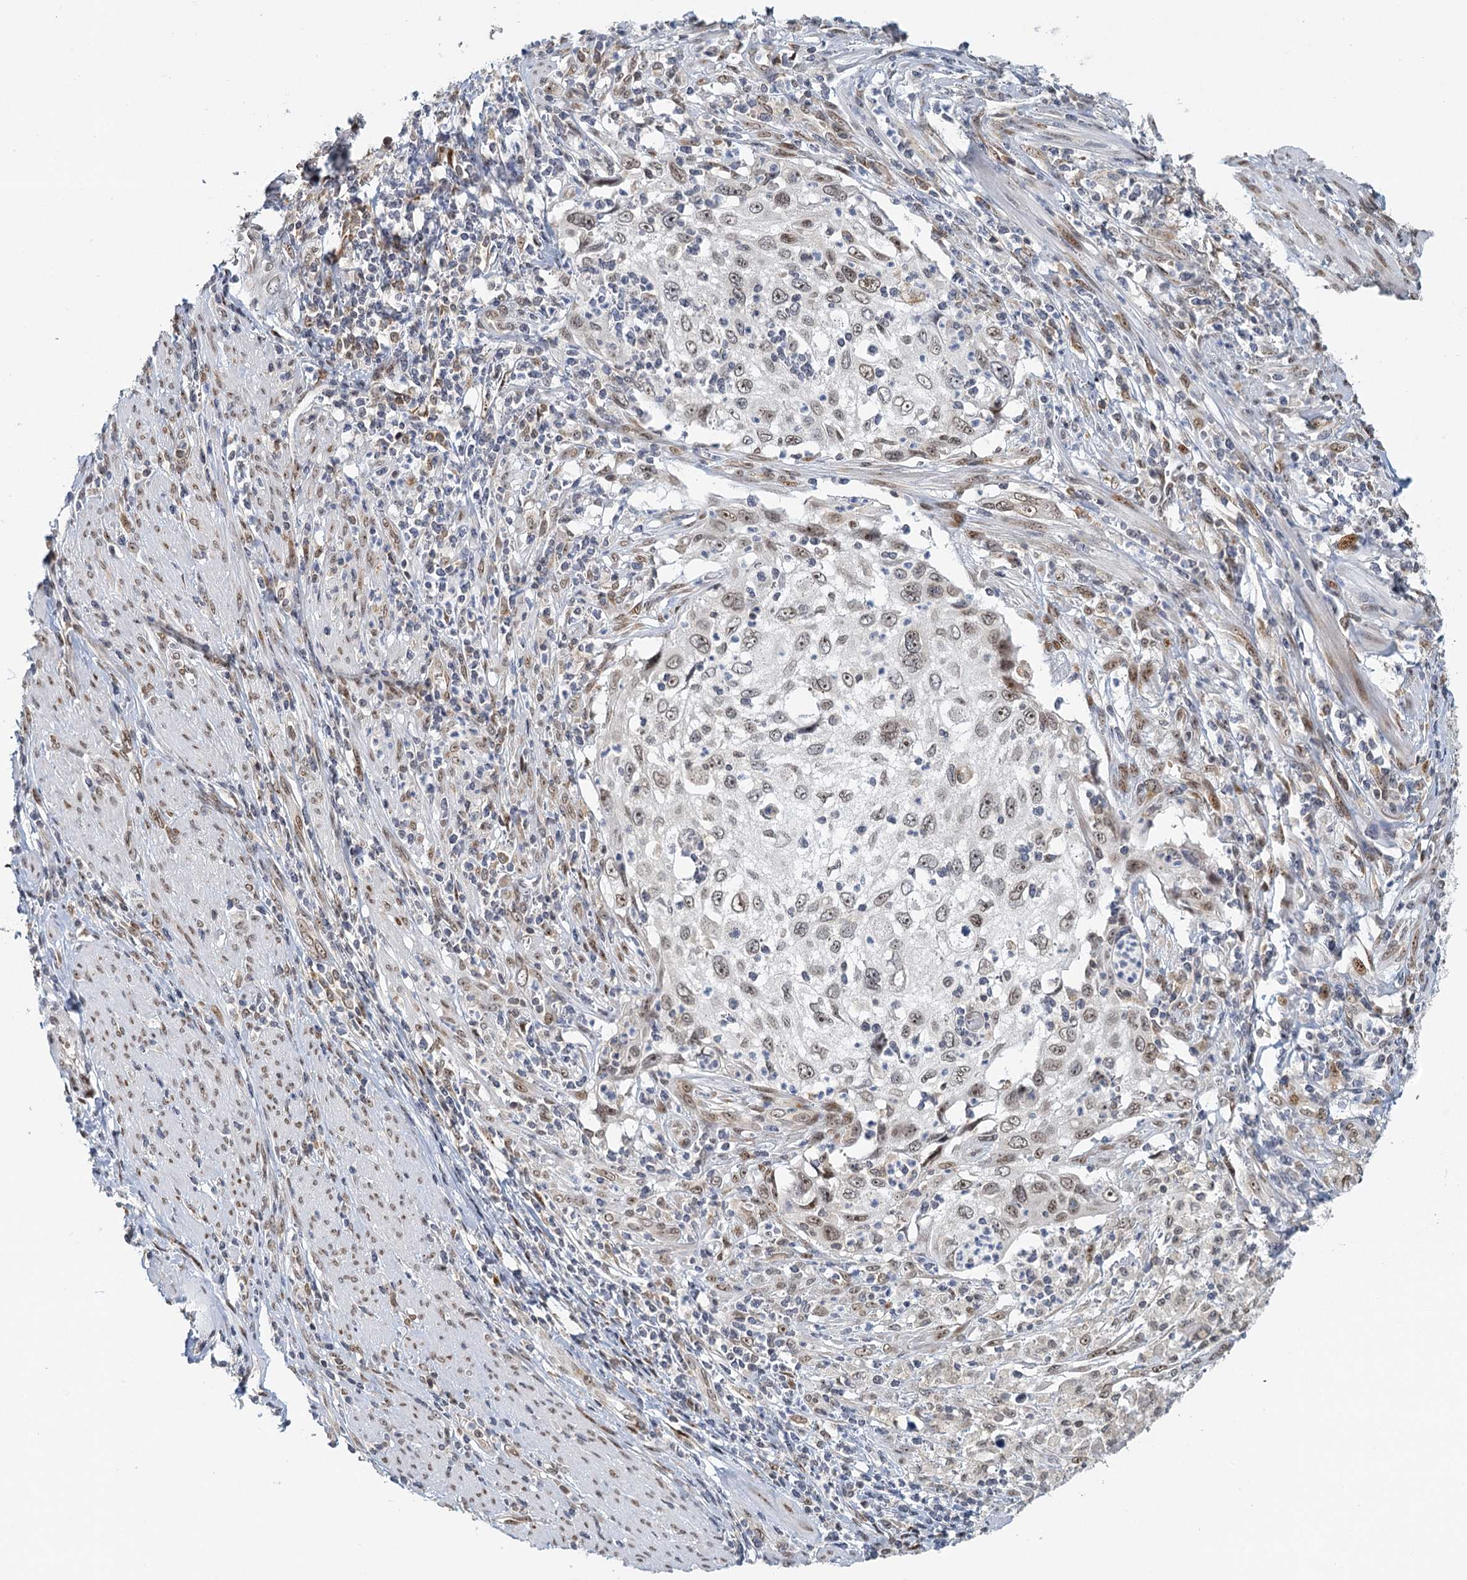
{"staining": {"intensity": "weak", "quantity": "<25%", "location": "nuclear"}, "tissue": "cervical cancer", "cell_type": "Tumor cells", "image_type": "cancer", "snomed": [{"axis": "morphology", "description": "Squamous cell carcinoma, NOS"}, {"axis": "topography", "description": "Cervix"}], "caption": "Immunohistochemistry photomicrograph of cervical cancer (squamous cell carcinoma) stained for a protein (brown), which shows no positivity in tumor cells.", "gene": "TREX1", "patient": {"sex": "female", "age": 70}}